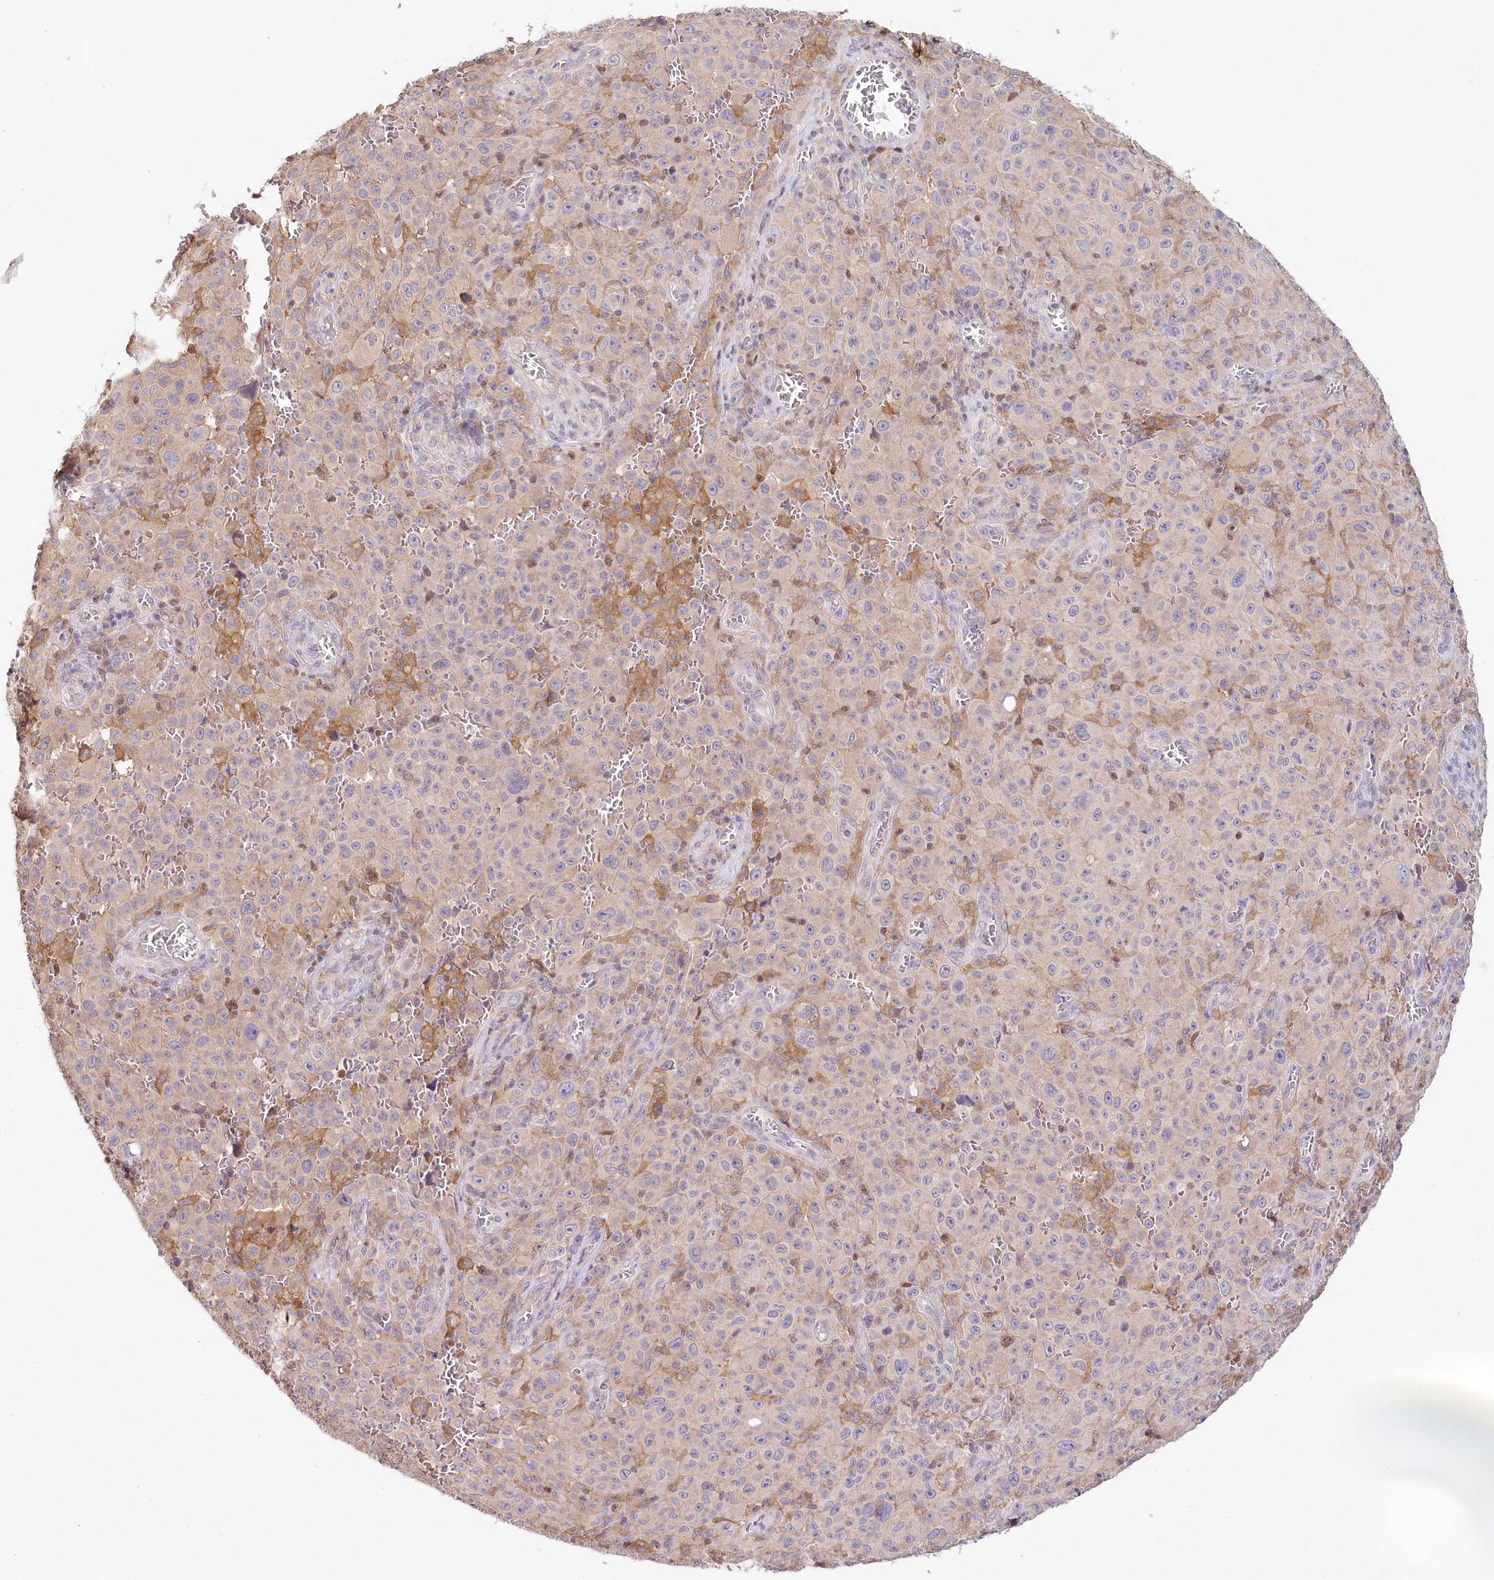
{"staining": {"intensity": "weak", "quantity": "<25%", "location": "cytoplasmic/membranous"}, "tissue": "melanoma", "cell_type": "Tumor cells", "image_type": "cancer", "snomed": [{"axis": "morphology", "description": "Malignant melanoma, NOS"}, {"axis": "topography", "description": "Skin"}], "caption": "DAB immunohistochemical staining of human melanoma shows no significant expression in tumor cells.", "gene": "DAPK1", "patient": {"sex": "female", "age": 82}}